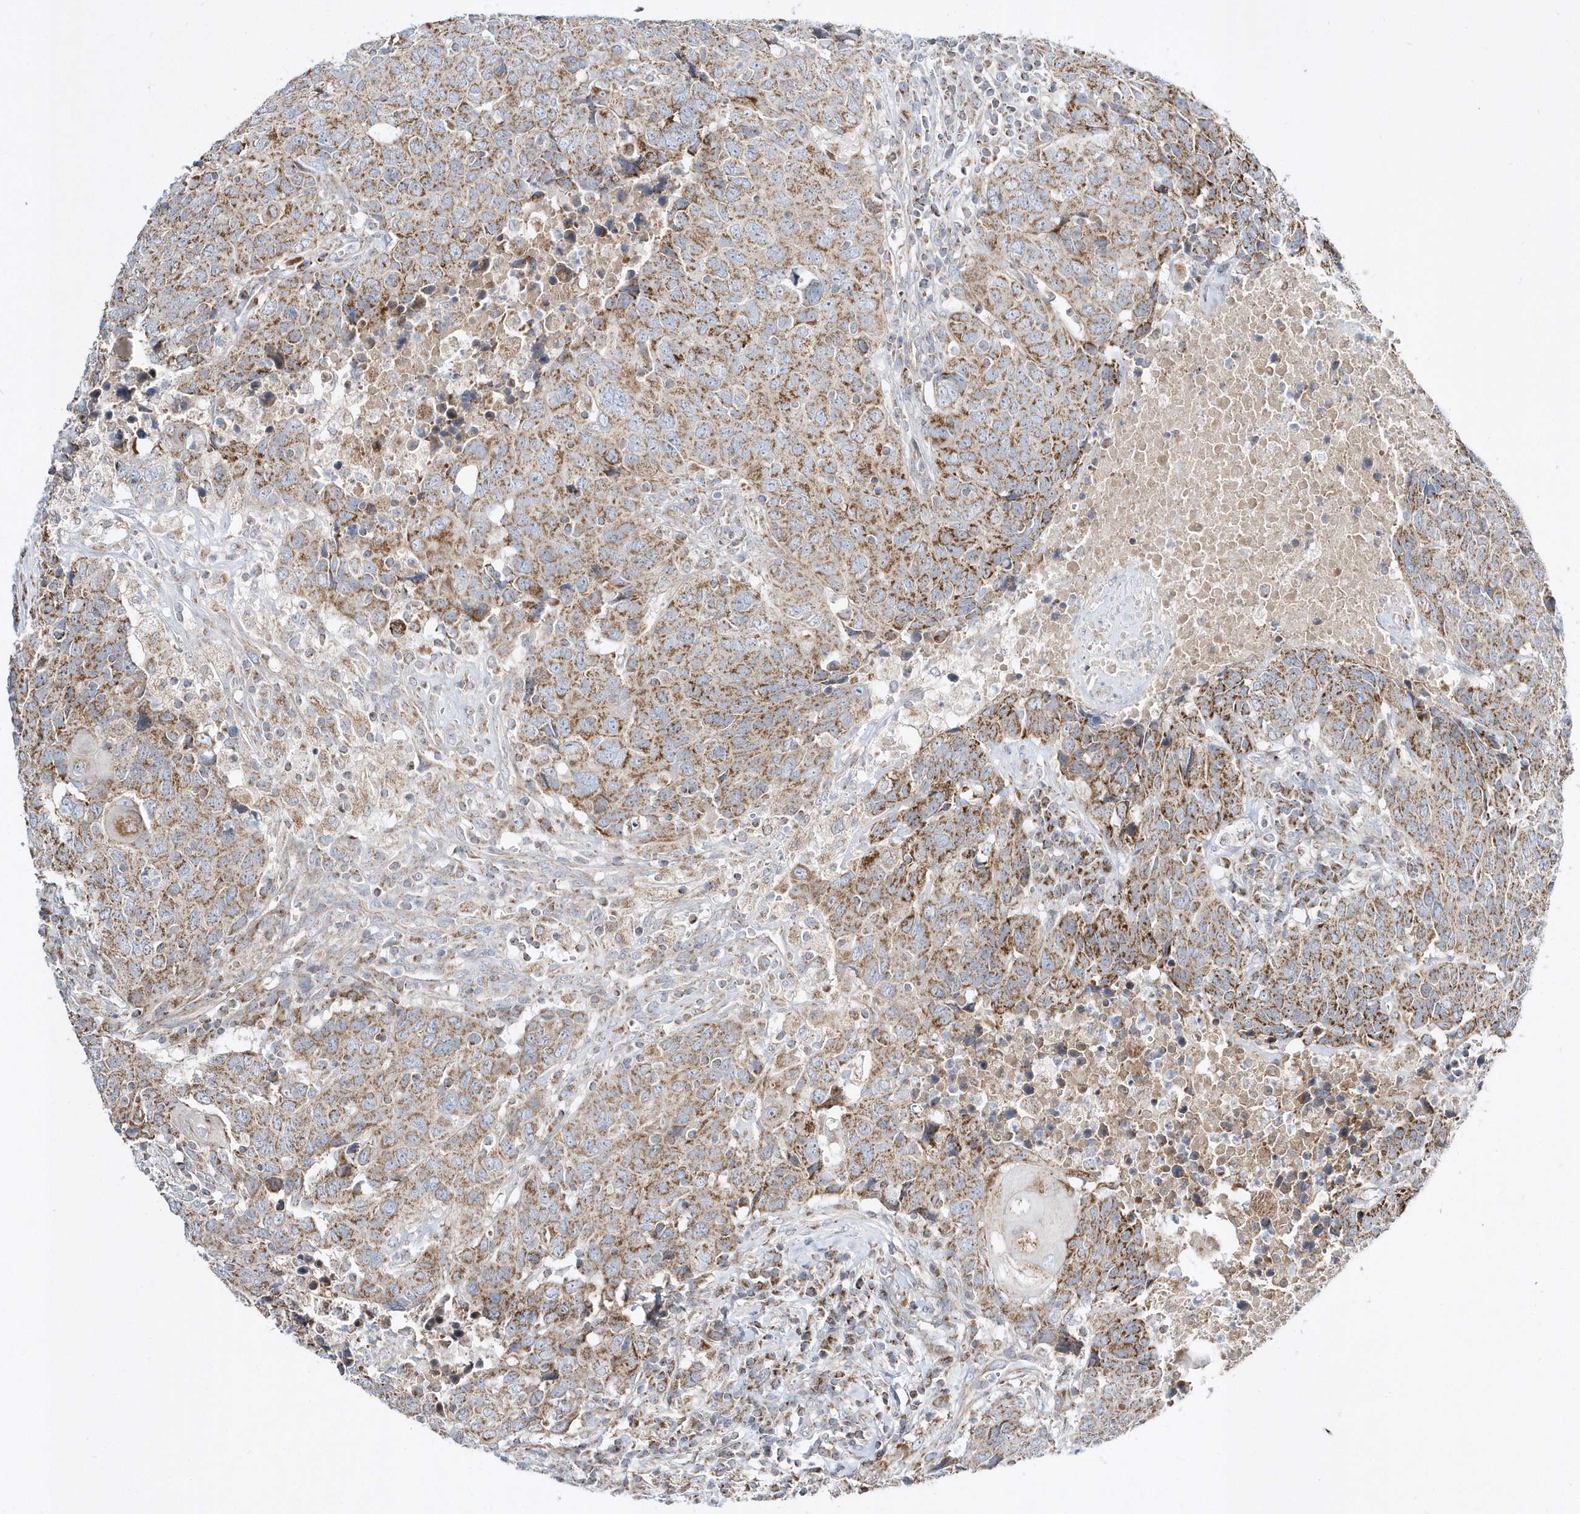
{"staining": {"intensity": "moderate", "quantity": ">75%", "location": "cytoplasmic/membranous"}, "tissue": "head and neck cancer", "cell_type": "Tumor cells", "image_type": "cancer", "snomed": [{"axis": "morphology", "description": "Squamous cell carcinoma, NOS"}, {"axis": "topography", "description": "Head-Neck"}], "caption": "Brown immunohistochemical staining in squamous cell carcinoma (head and neck) exhibits moderate cytoplasmic/membranous positivity in about >75% of tumor cells.", "gene": "OPA1", "patient": {"sex": "male", "age": 66}}